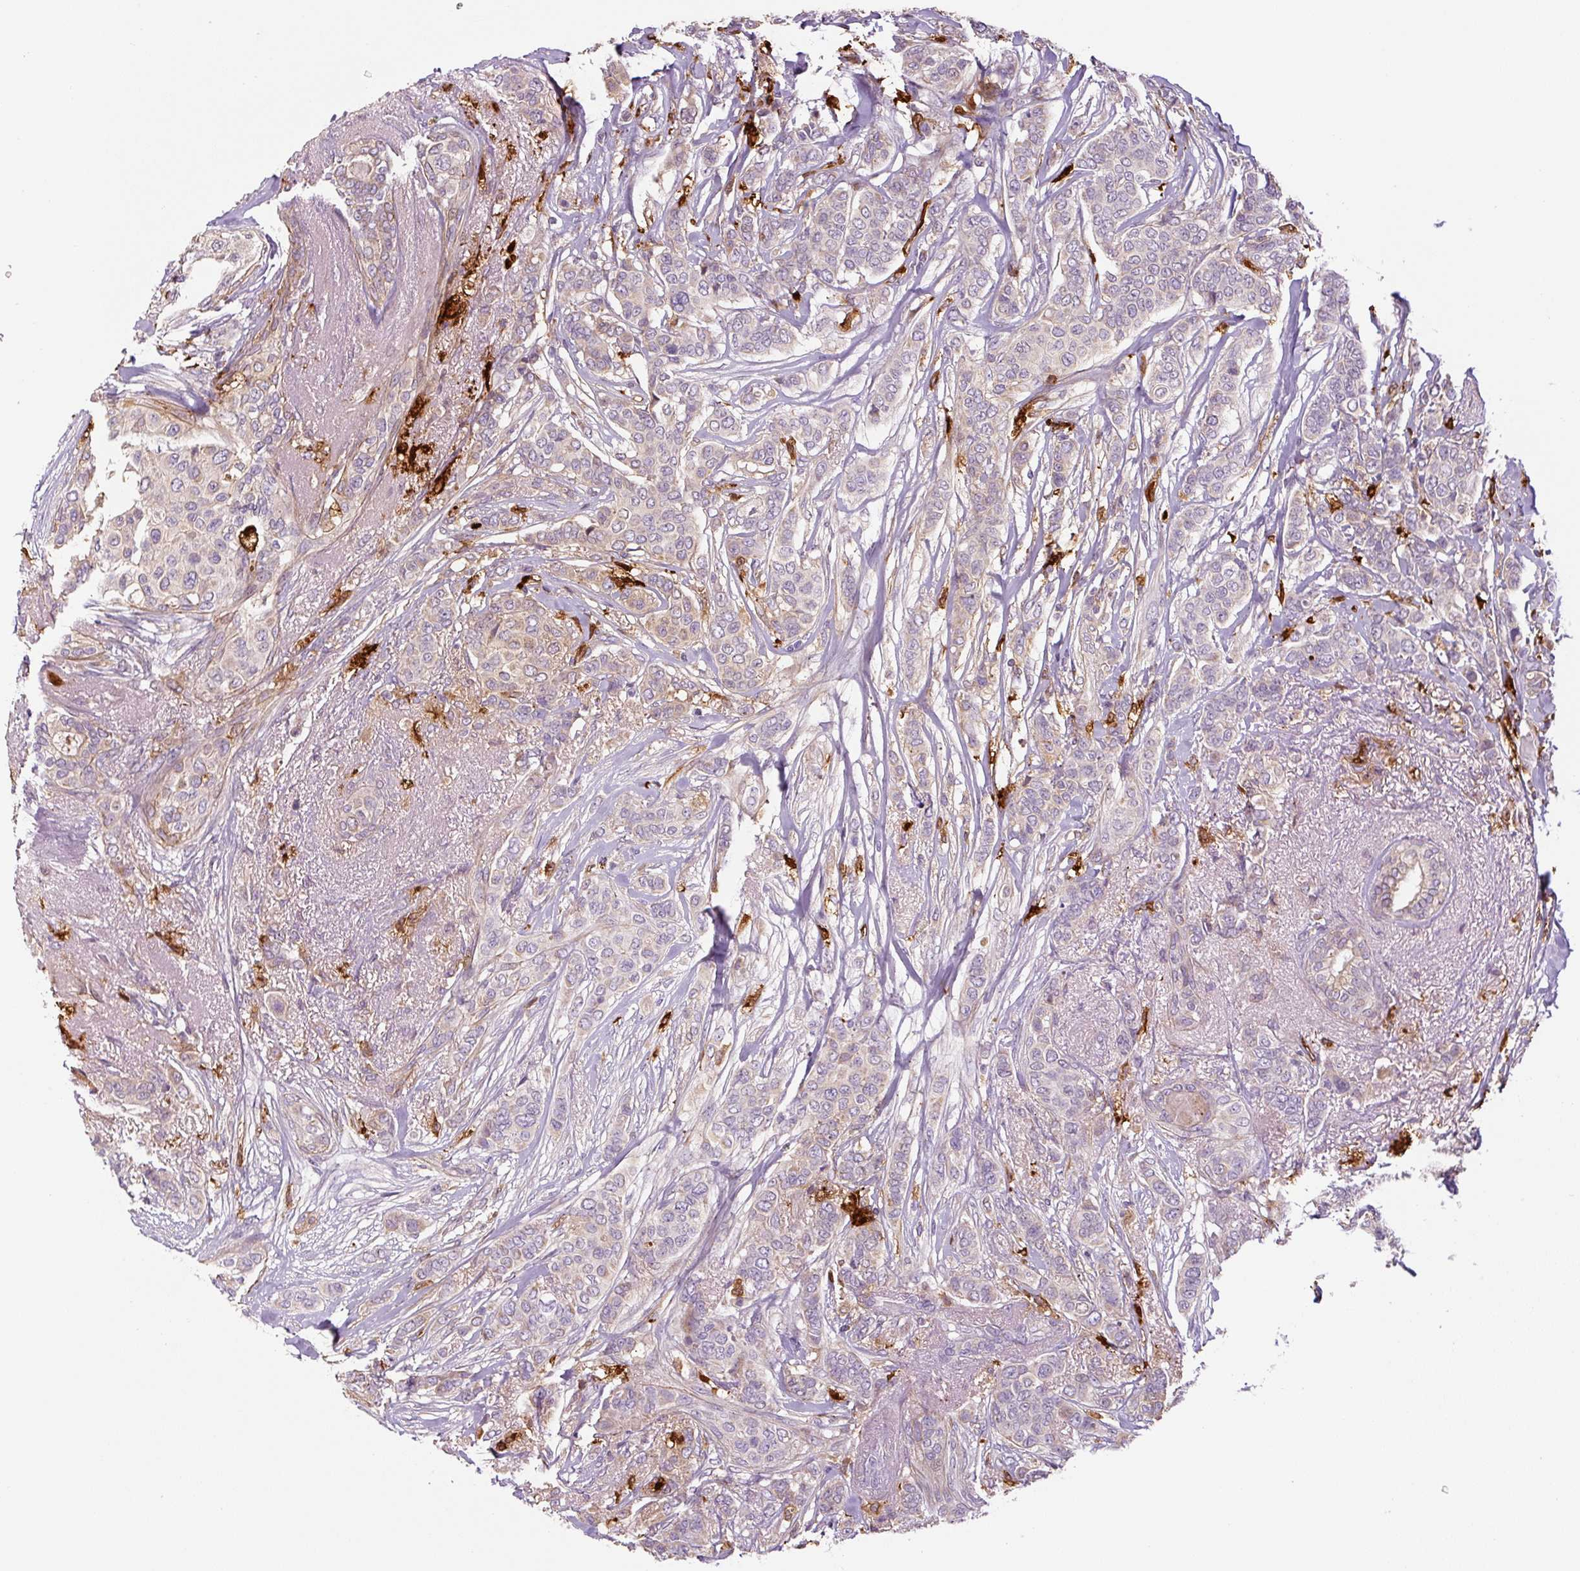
{"staining": {"intensity": "weak", "quantity": "<25%", "location": "cytoplasmic/membranous"}, "tissue": "breast cancer", "cell_type": "Tumor cells", "image_type": "cancer", "snomed": [{"axis": "morphology", "description": "Lobular carcinoma"}, {"axis": "topography", "description": "Breast"}], "caption": "Tumor cells show no significant positivity in lobular carcinoma (breast).", "gene": "FUT10", "patient": {"sex": "female", "age": 51}}